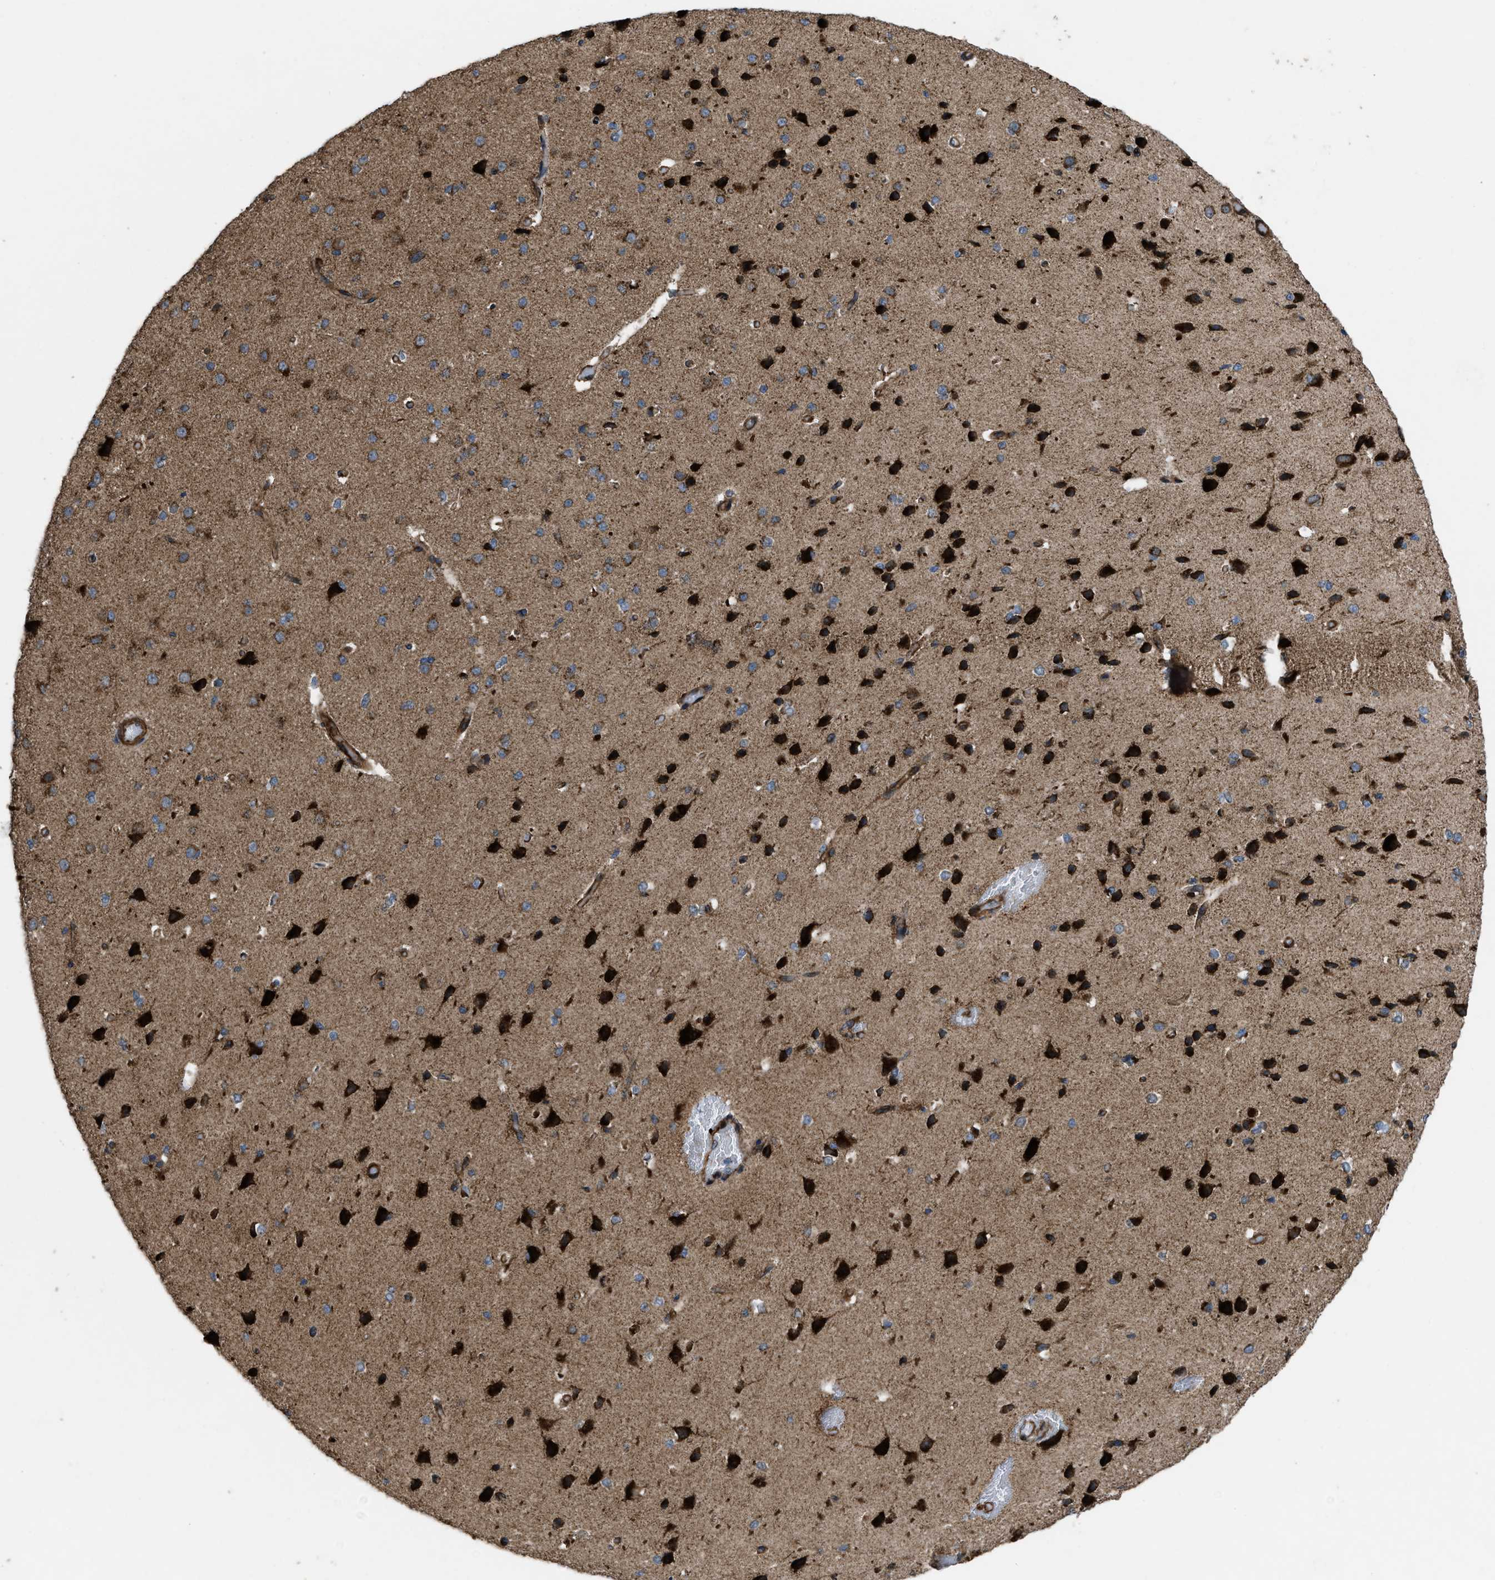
{"staining": {"intensity": "moderate", "quantity": "25%-75%", "location": "cytoplasmic/membranous"}, "tissue": "cerebral cortex", "cell_type": "Endothelial cells", "image_type": "normal", "snomed": [{"axis": "morphology", "description": "Normal tissue, NOS"}, {"axis": "morphology", "description": "Developmental malformation"}, {"axis": "topography", "description": "Cerebral cortex"}], "caption": "This image reveals IHC staining of unremarkable human cerebral cortex, with medium moderate cytoplasmic/membranous positivity in approximately 25%-75% of endothelial cells.", "gene": "PER3", "patient": {"sex": "female", "age": 30}}